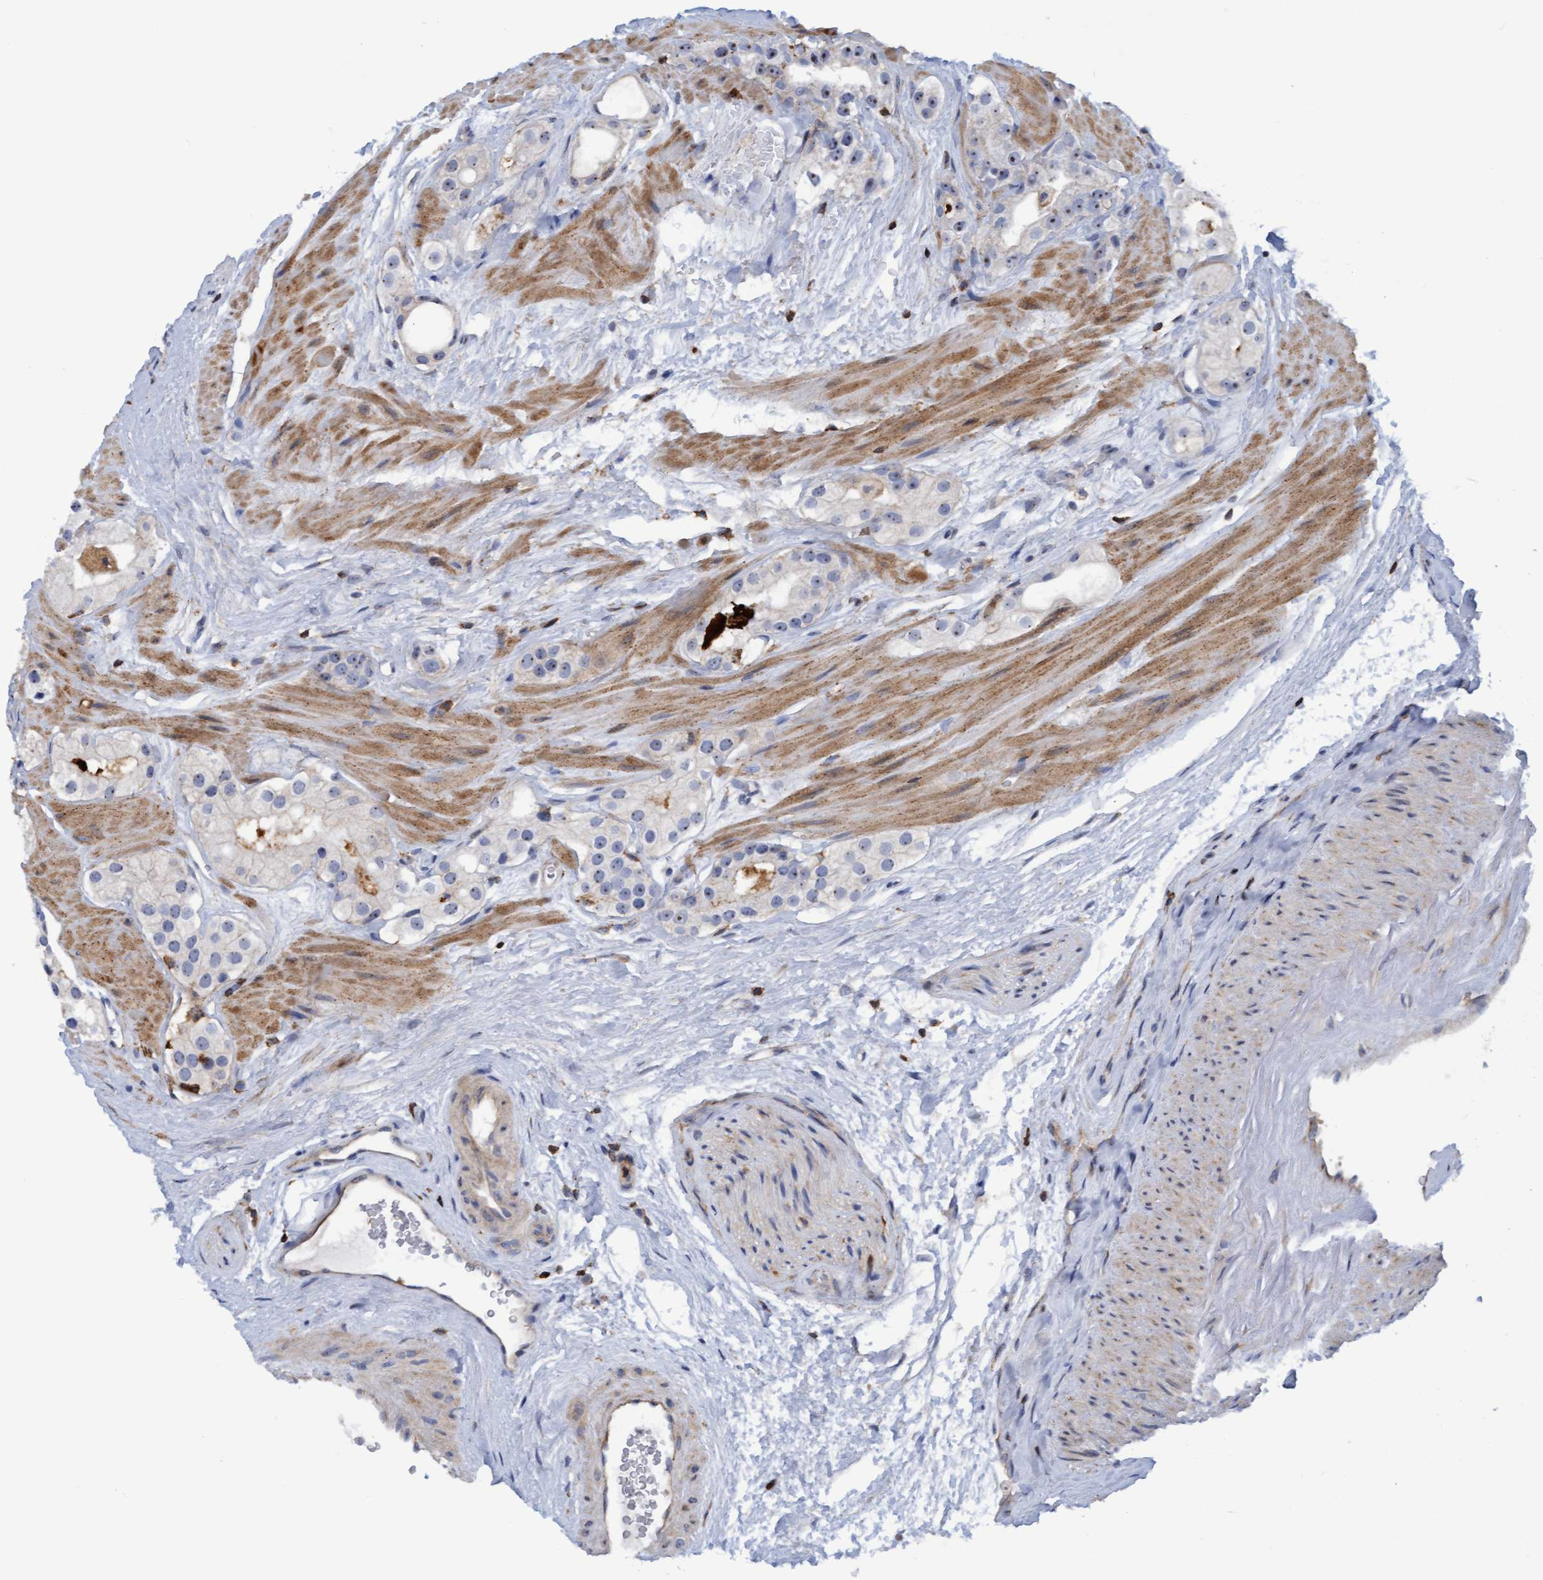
{"staining": {"intensity": "negative", "quantity": "none", "location": "none"}, "tissue": "prostate cancer", "cell_type": "Tumor cells", "image_type": "cancer", "snomed": [{"axis": "morphology", "description": "Adenocarcinoma, High grade"}, {"axis": "topography", "description": "Prostate"}], "caption": "A photomicrograph of human prostate adenocarcinoma (high-grade) is negative for staining in tumor cells.", "gene": "FNBP1", "patient": {"sex": "male", "age": 63}}